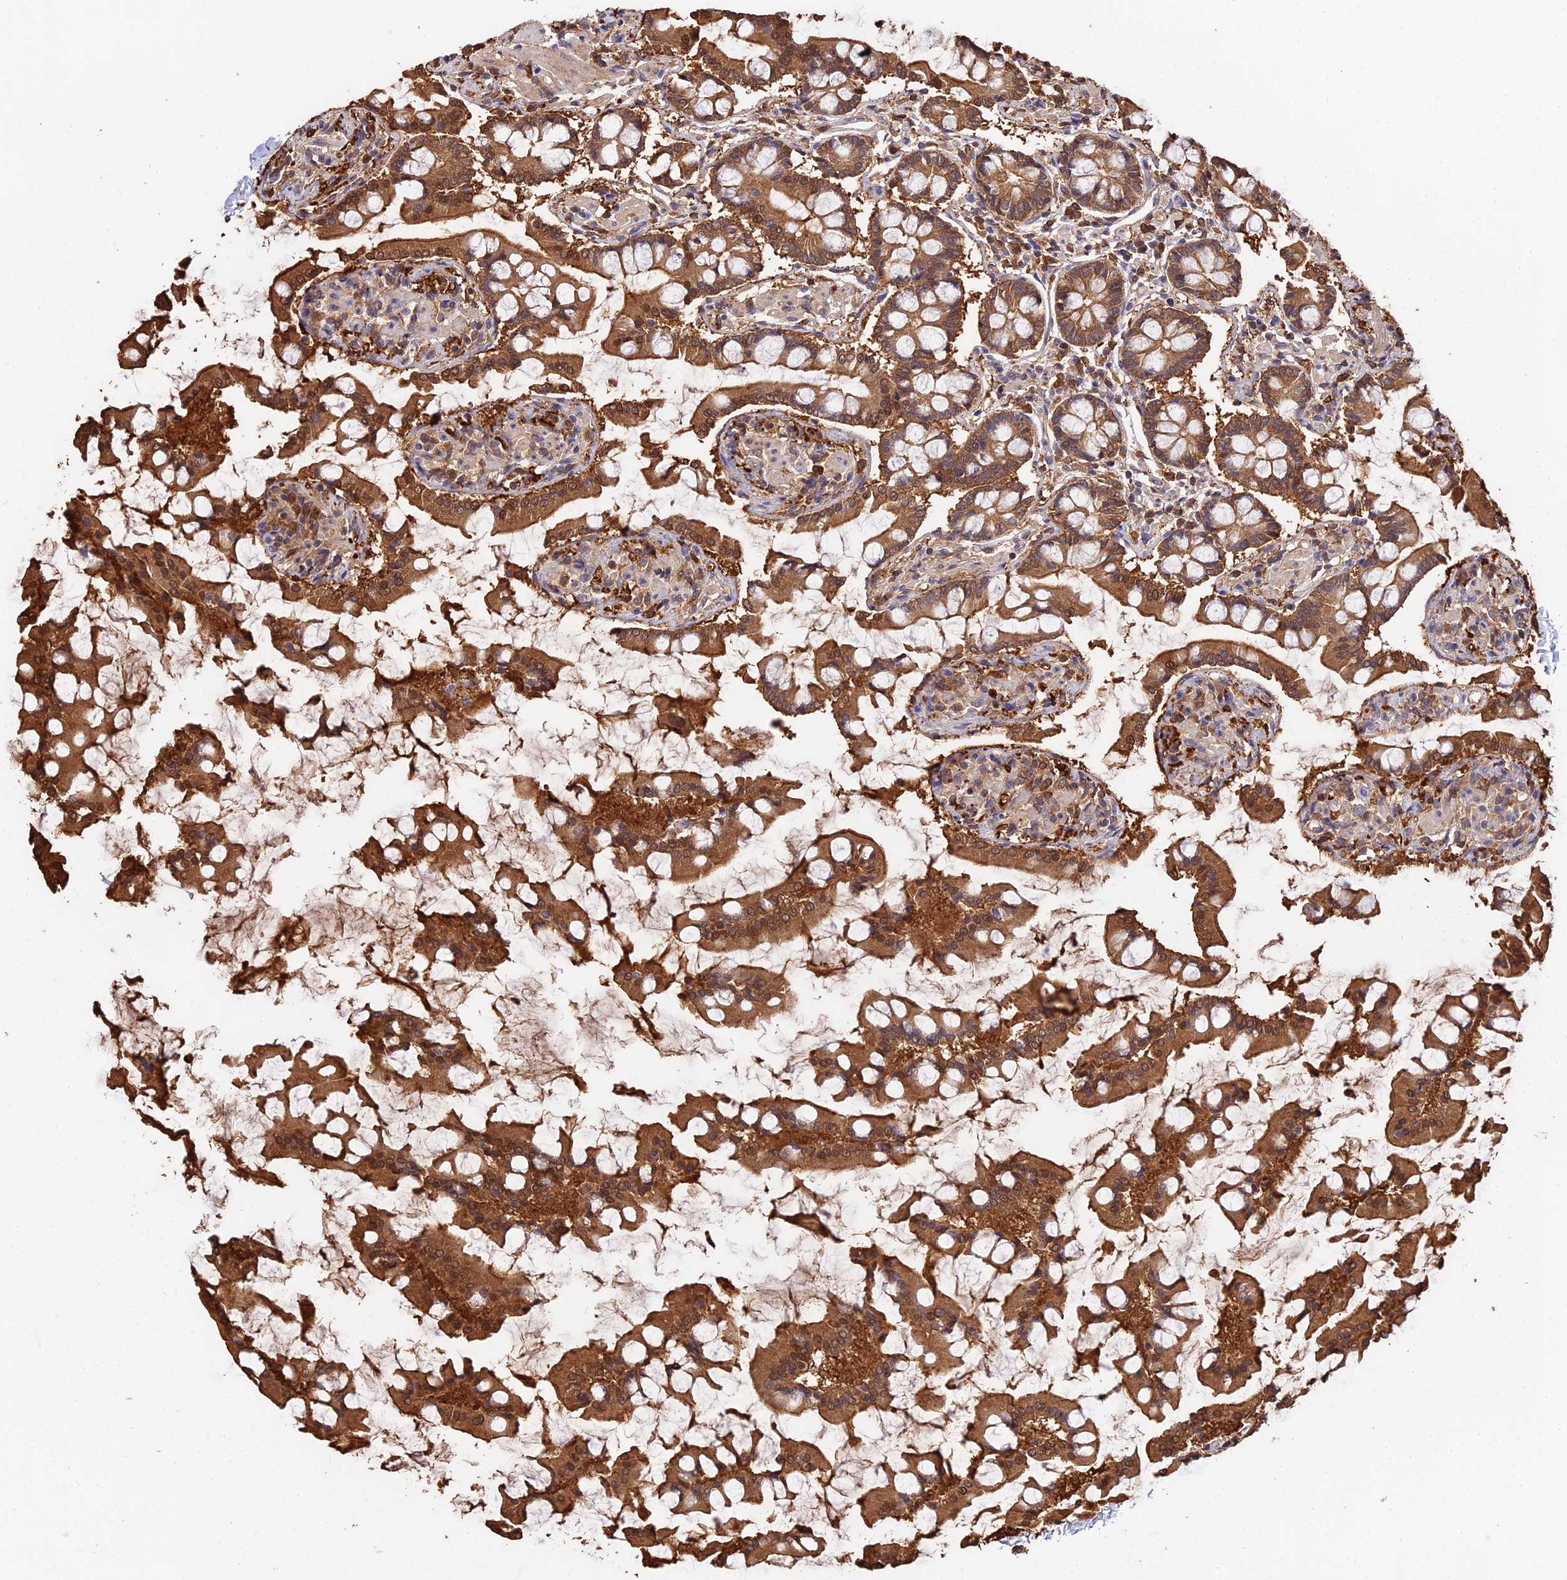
{"staining": {"intensity": "strong", "quantity": ">75%", "location": "cytoplasmic/membranous"}, "tissue": "small intestine", "cell_type": "Glandular cells", "image_type": "normal", "snomed": [{"axis": "morphology", "description": "Normal tissue, NOS"}, {"axis": "topography", "description": "Small intestine"}], "caption": "The histopathology image displays staining of unremarkable small intestine, revealing strong cytoplasmic/membranous protein expression (brown color) within glandular cells.", "gene": "FBP1", "patient": {"sex": "male", "age": 41}}